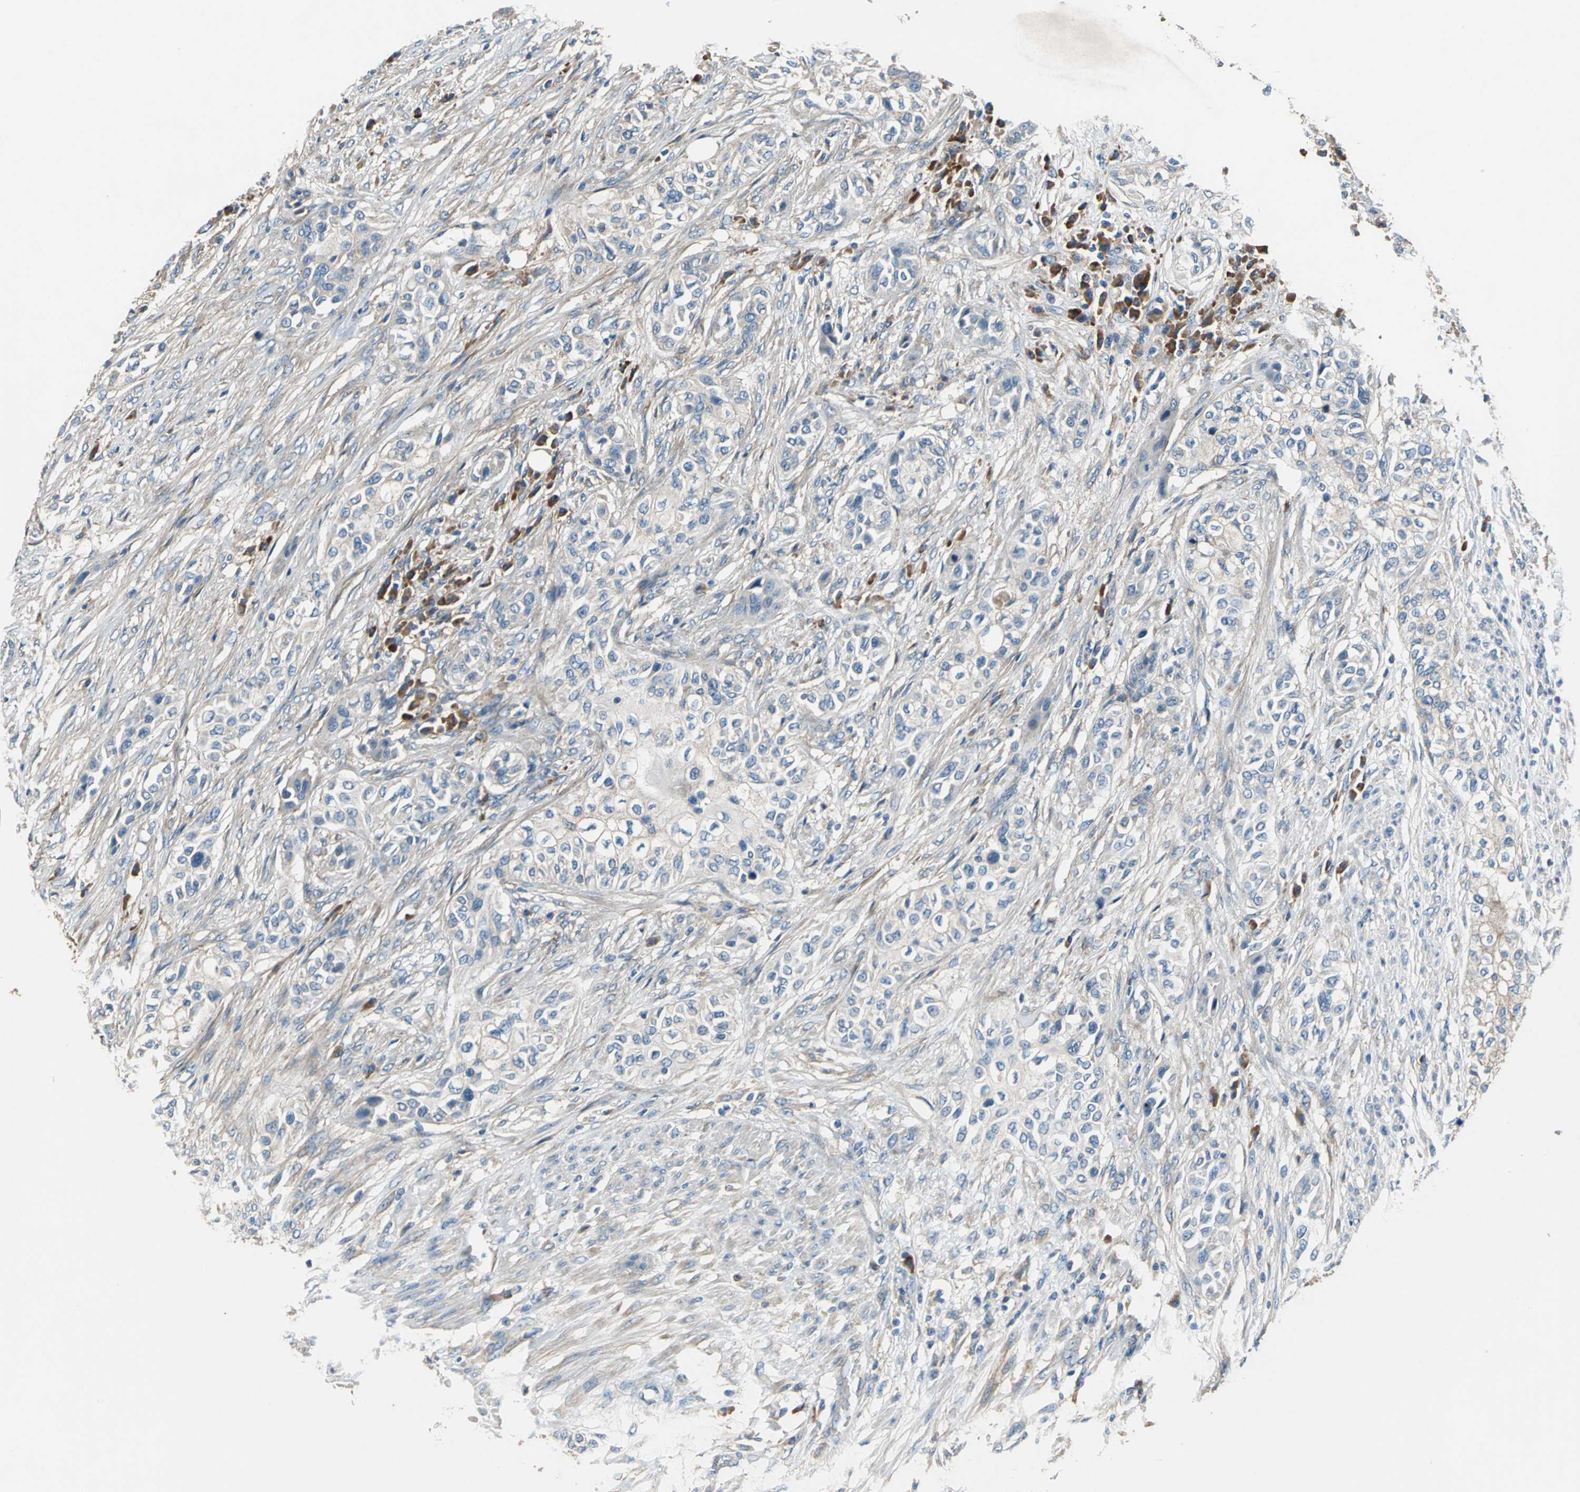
{"staining": {"intensity": "weak", "quantity": "25%-75%", "location": "cytoplasmic/membranous"}, "tissue": "urothelial cancer", "cell_type": "Tumor cells", "image_type": "cancer", "snomed": [{"axis": "morphology", "description": "Urothelial carcinoma, High grade"}, {"axis": "topography", "description": "Urinary bladder"}], "caption": "DAB immunohistochemical staining of human urothelial carcinoma (high-grade) displays weak cytoplasmic/membranous protein expression in approximately 25%-75% of tumor cells.", "gene": "HEPH", "patient": {"sex": "male", "age": 74}}